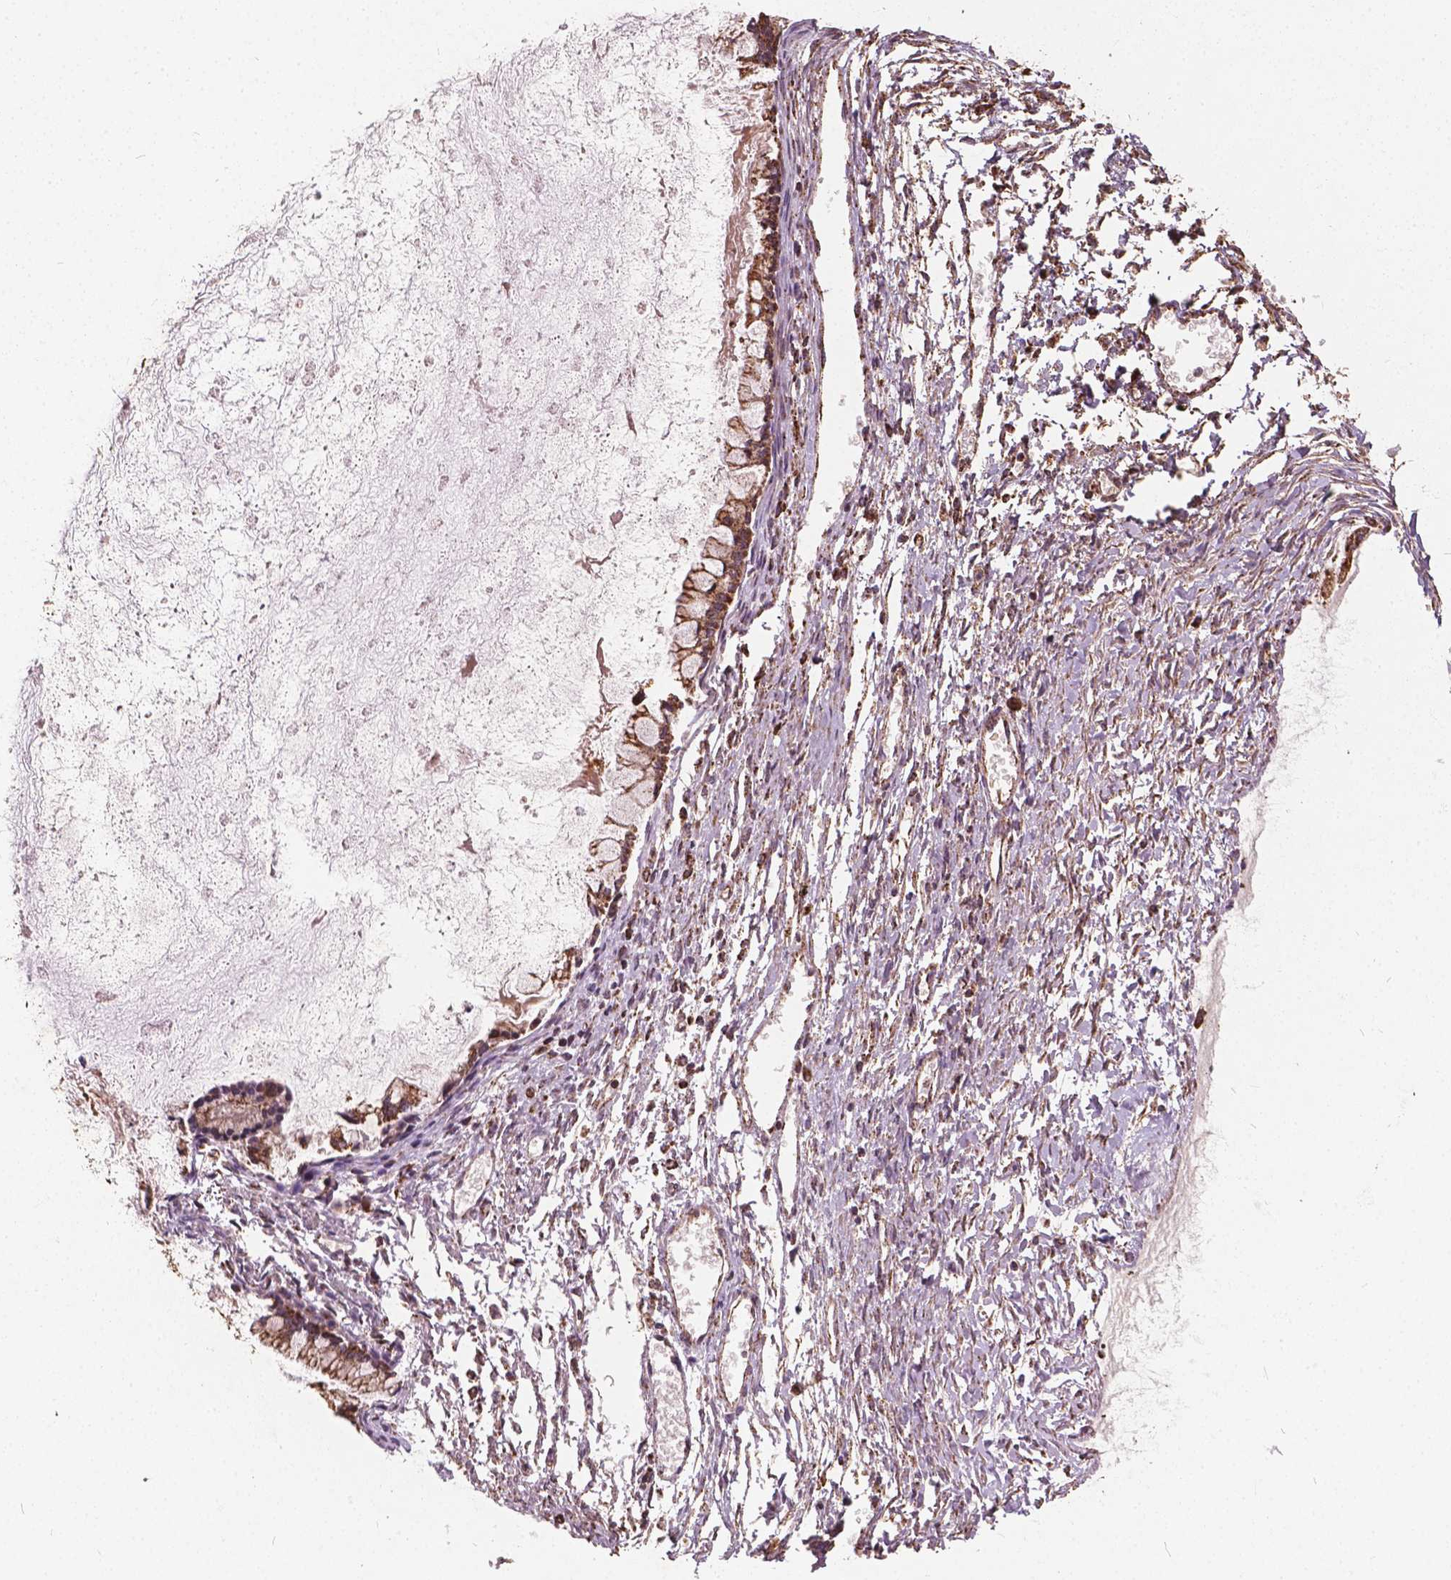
{"staining": {"intensity": "moderate", "quantity": ">75%", "location": "cytoplasmic/membranous"}, "tissue": "ovarian cancer", "cell_type": "Tumor cells", "image_type": "cancer", "snomed": [{"axis": "morphology", "description": "Cystadenocarcinoma, mucinous, NOS"}, {"axis": "topography", "description": "Ovary"}], "caption": "Protein expression analysis of ovarian cancer exhibits moderate cytoplasmic/membranous staining in approximately >75% of tumor cells.", "gene": "UBXN2A", "patient": {"sex": "female", "age": 67}}